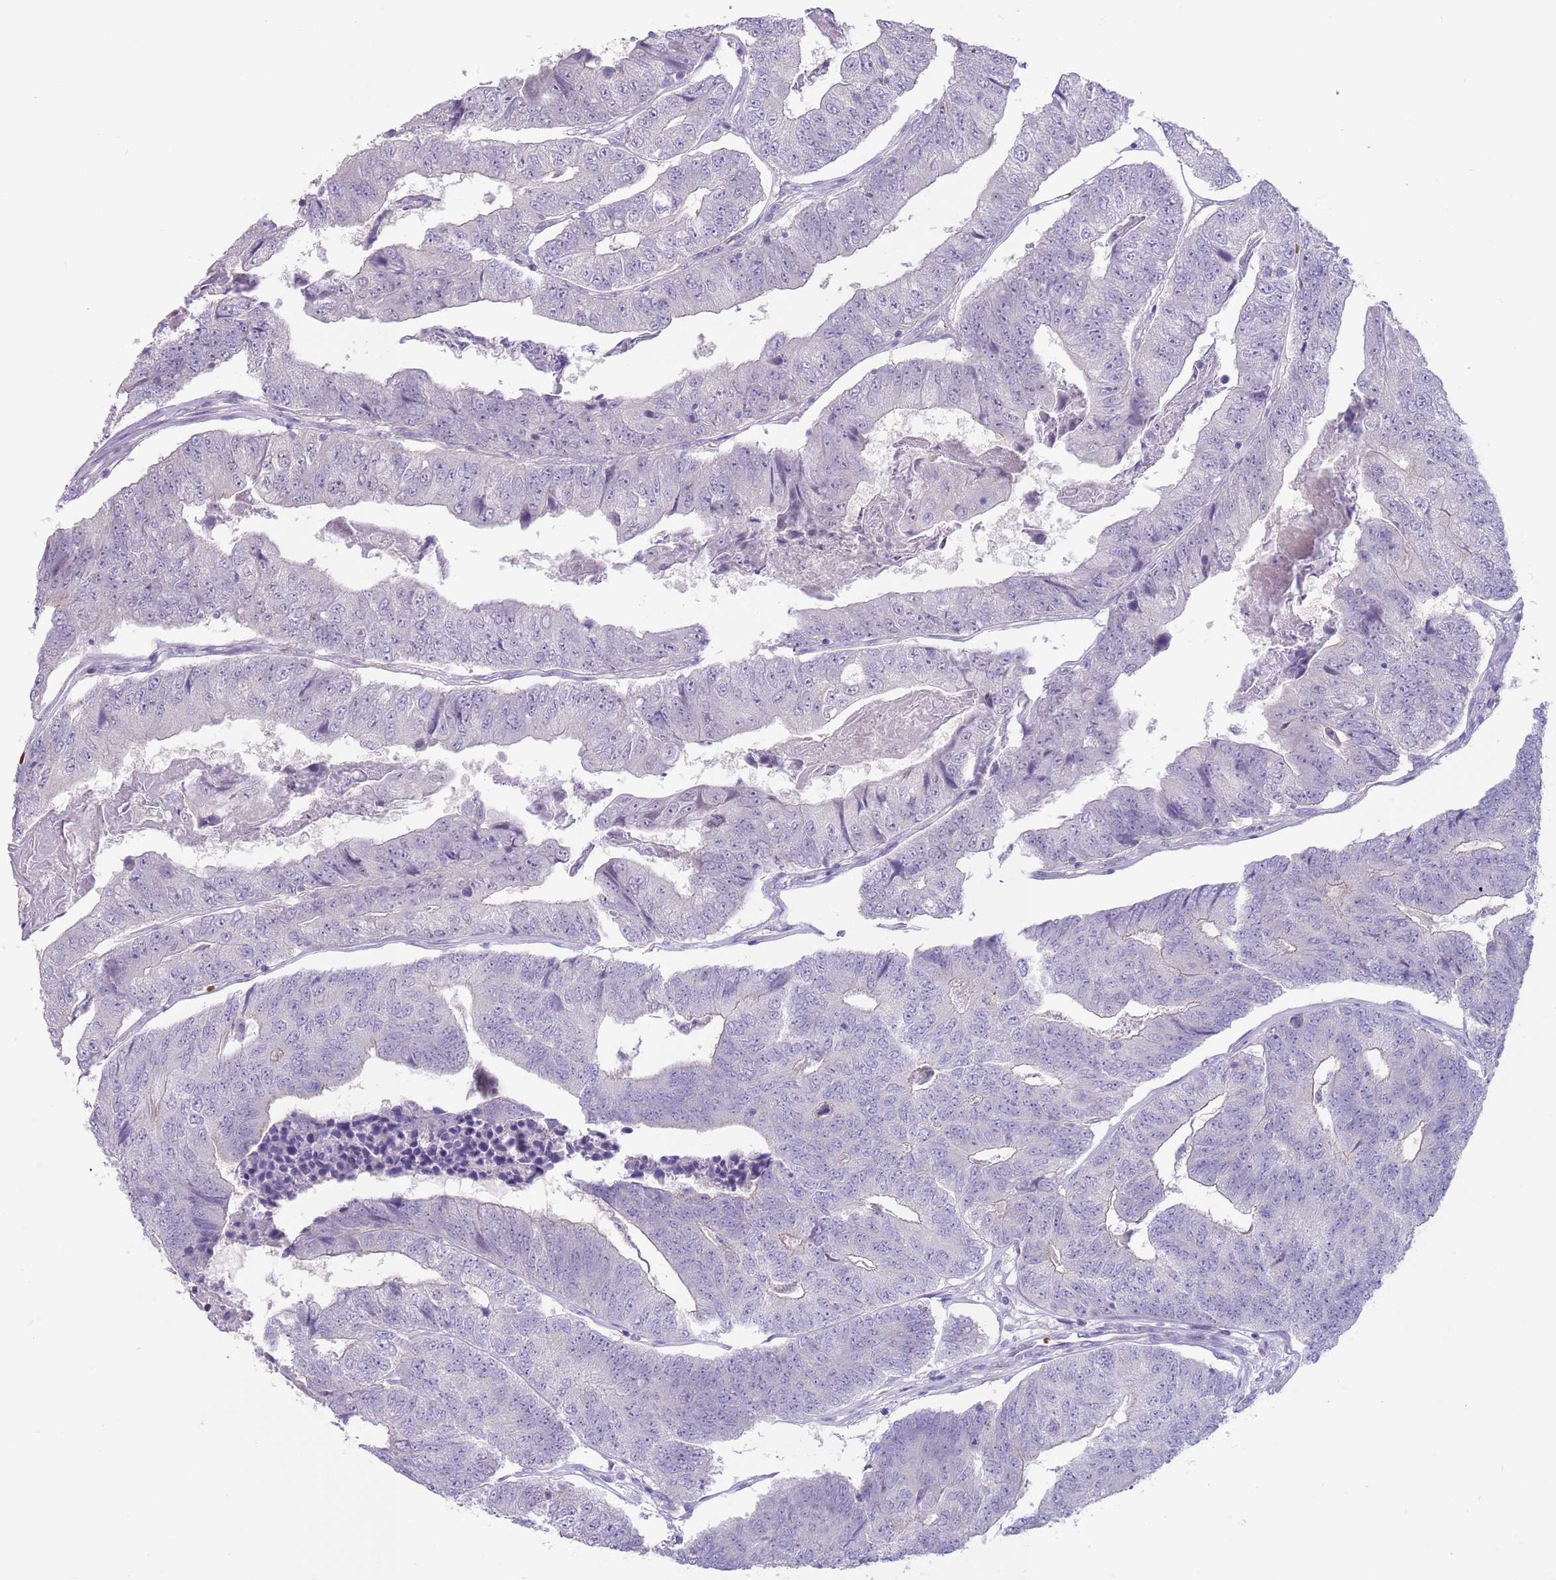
{"staining": {"intensity": "negative", "quantity": "none", "location": "none"}, "tissue": "colorectal cancer", "cell_type": "Tumor cells", "image_type": "cancer", "snomed": [{"axis": "morphology", "description": "Adenocarcinoma, NOS"}, {"axis": "topography", "description": "Colon"}], "caption": "Immunohistochemical staining of human colorectal cancer demonstrates no significant expression in tumor cells. (DAB (3,3'-diaminobenzidine) immunohistochemistry visualized using brightfield microscopy, high magnification).", "gene": "ZNF14", "patient": {"sex": "female", "age": 67}}